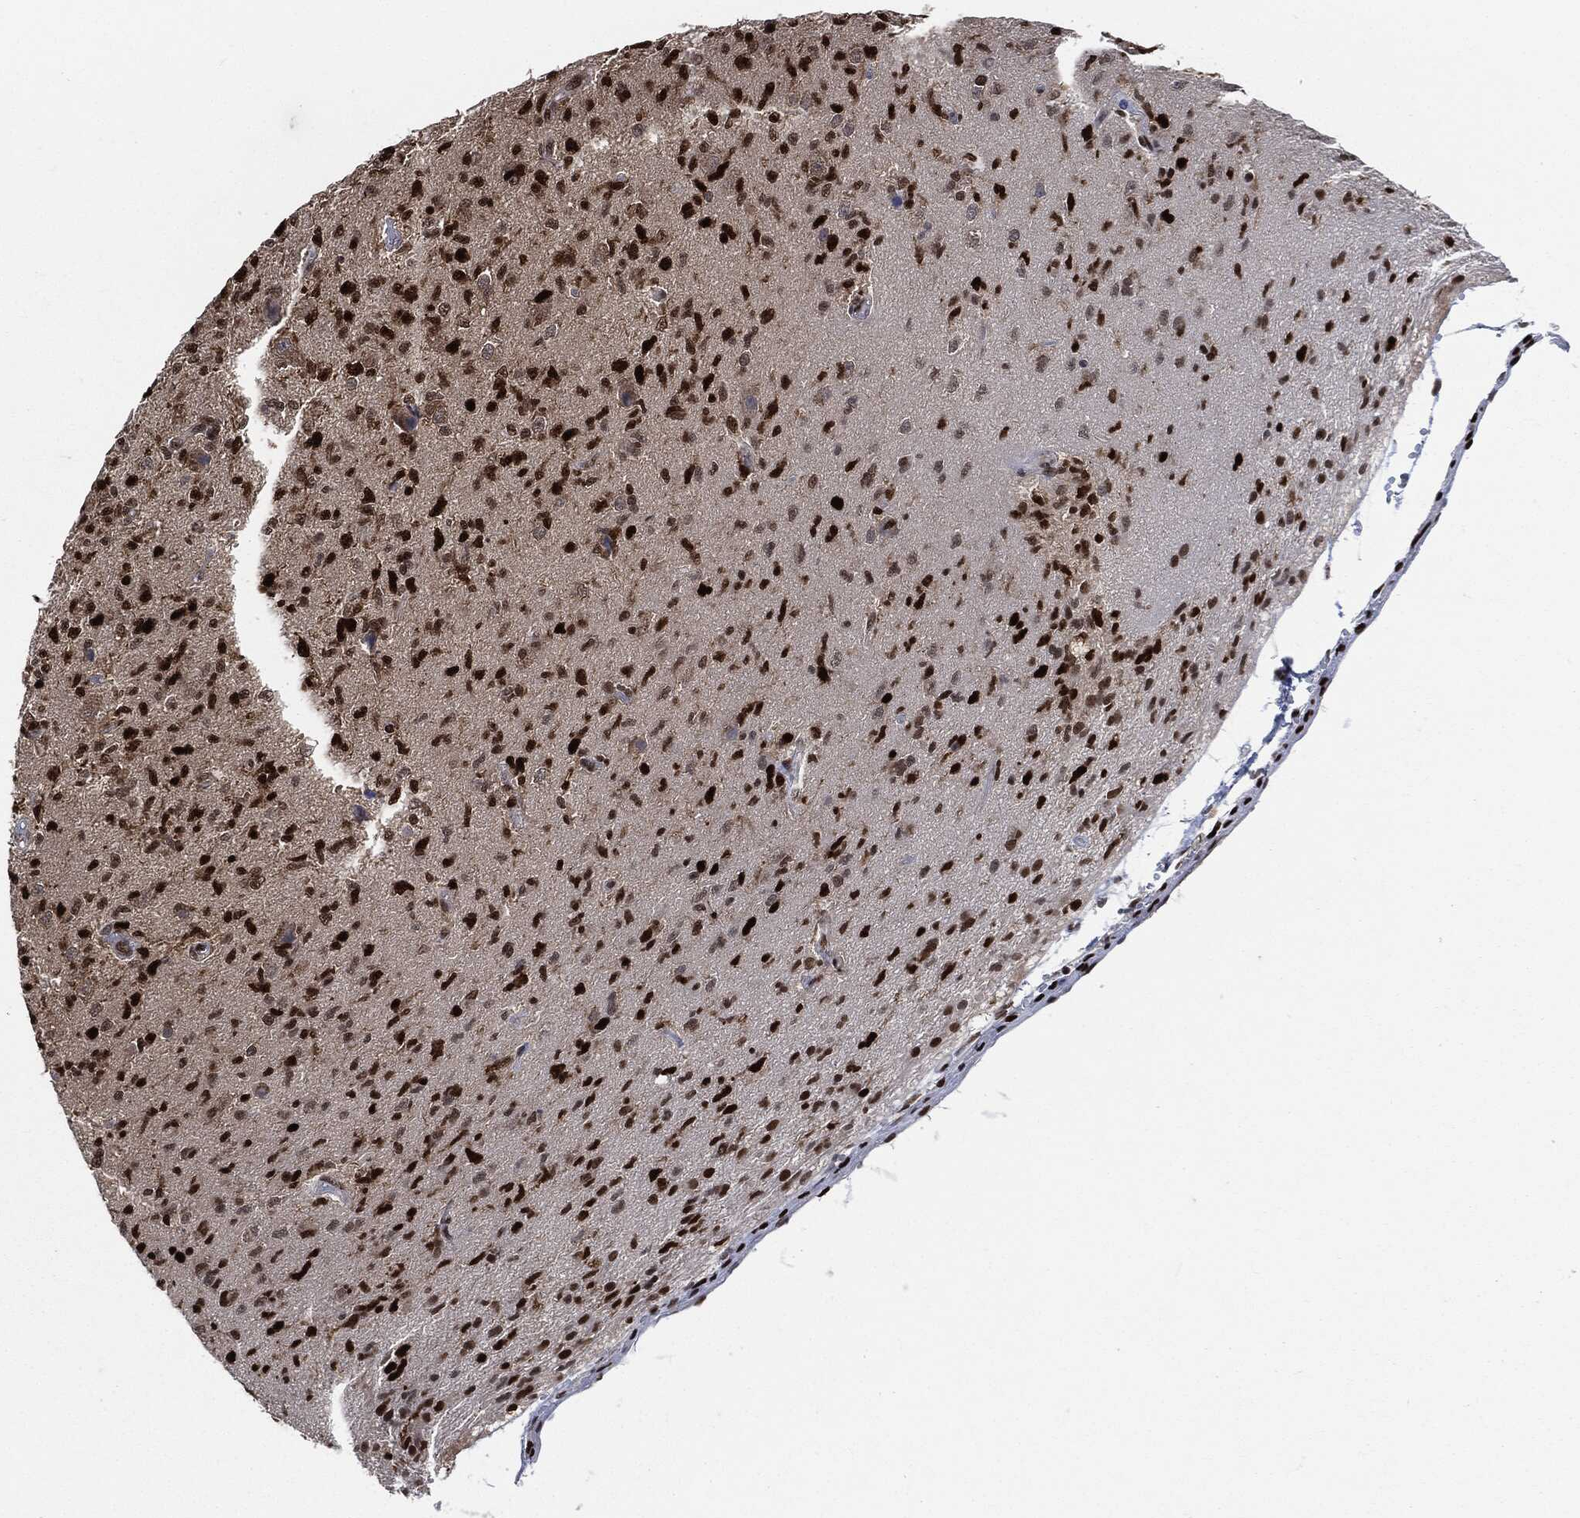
{"staining": {"intensity": "strong", "quantity": "25%-75%", "location": "nuclear"}, "tissue": "glioma", "cell_type": "Tumor cells", "image_type": "cancer", "snomed": [{"axis": "morphology", "description": "Glioma, malignant, High grade"}, {"axis": "topography", "description": "Brain"}], "caption": "The micrograph displays immunohistochemical staining of high-grade glioma (malignant). There is strong nuclear staining is seen in about 25%-75% of tumor cells.", "gene": "PCNA", "patient": {"sex": "male", "age": 56}}